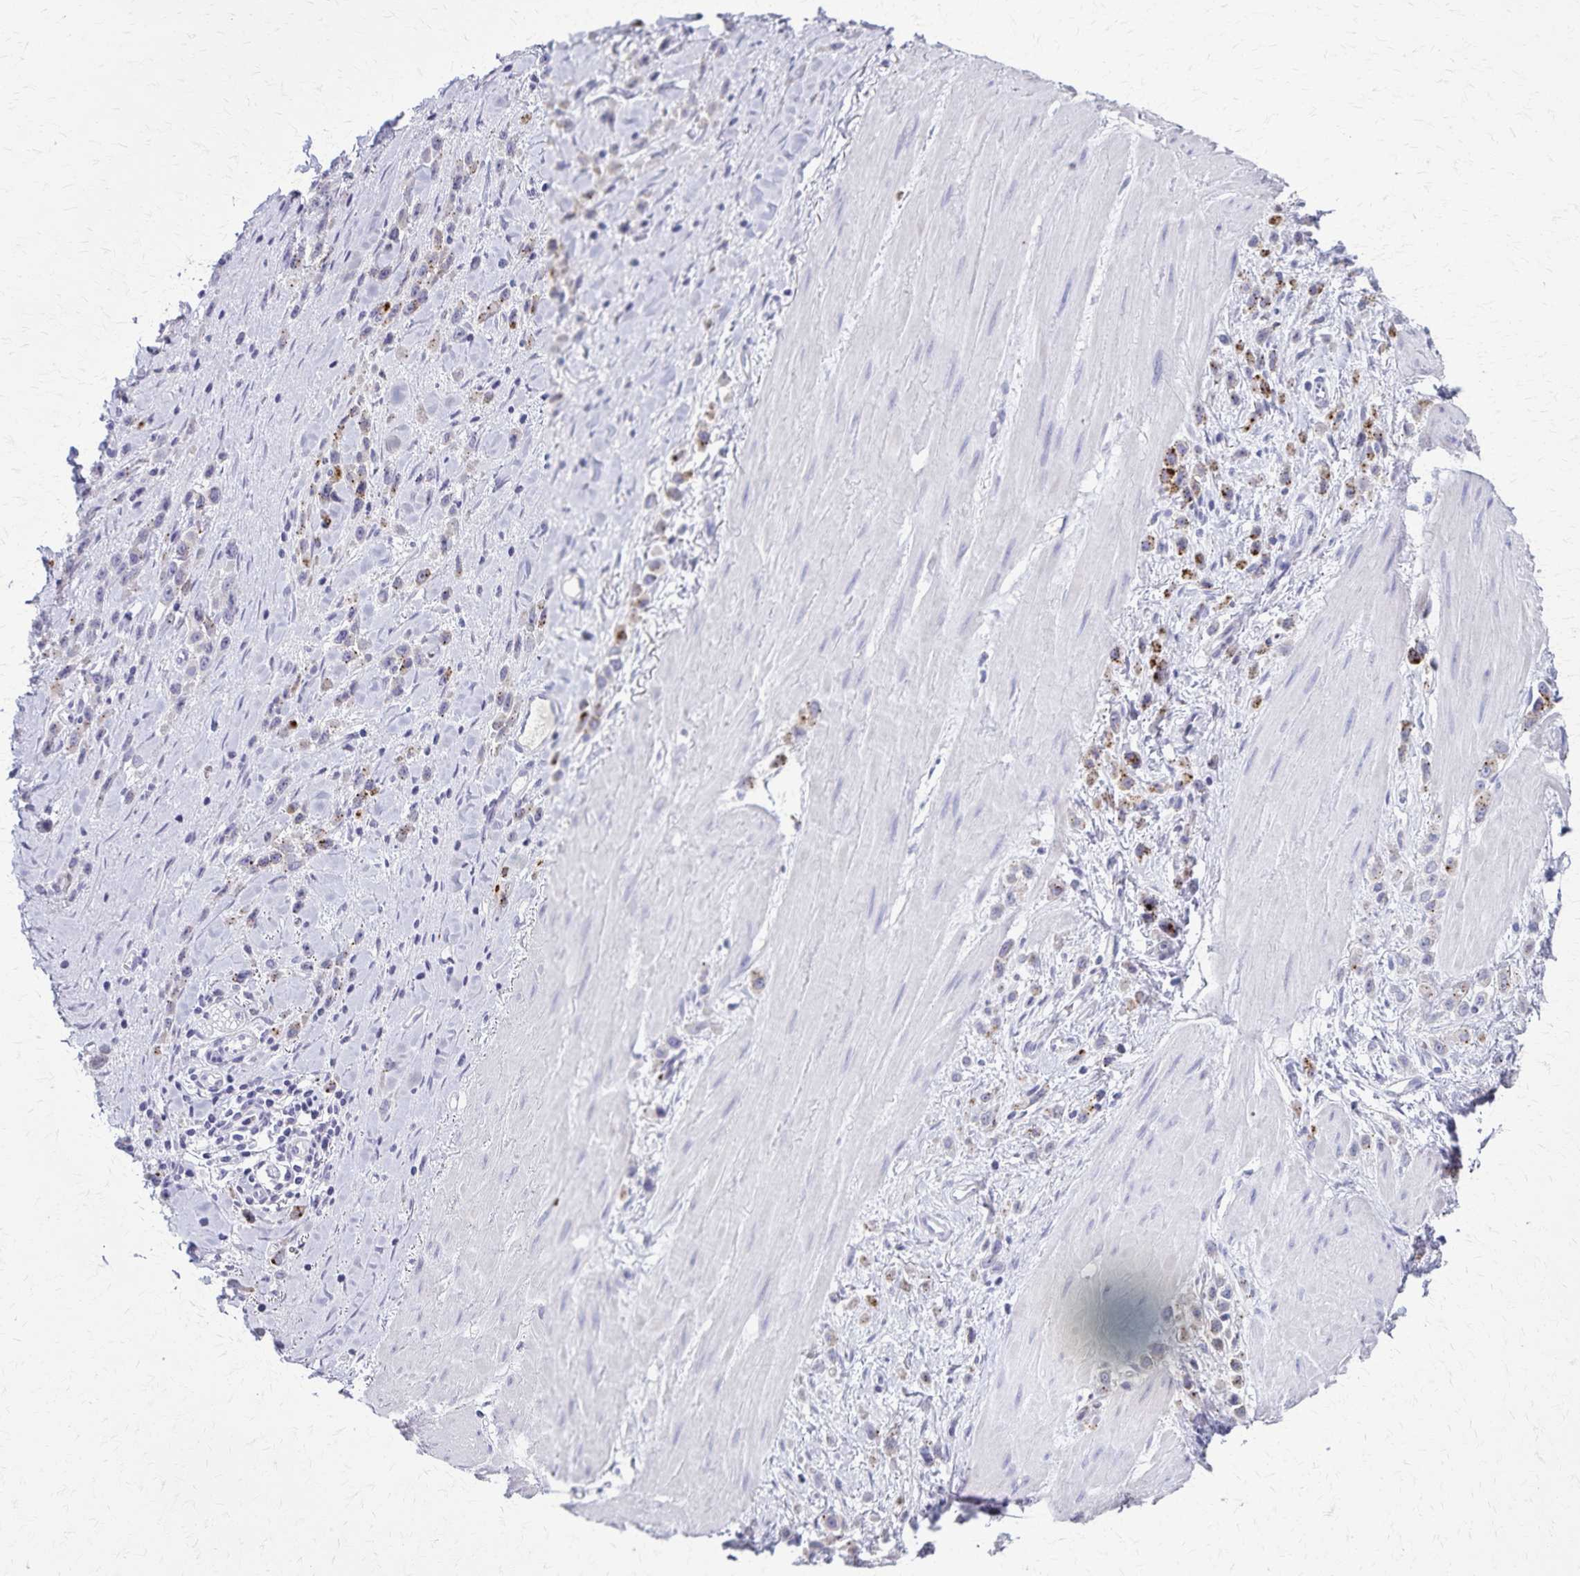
{"staining": {"intensity": "moderate", "quantity": "25%-75%", "location": "cytoplasmic/membranous"}, "tissue": "stomach cancer", "cell_type": "Tumor cells", "image_type": "cancer", "snomed": [{"axis": "morphology", "description": "Adenocarcinoma, NOS"}, {"axis": "topography", "description": "Stomach"}], "caption": "IHC staining of adenocarcinoma (stomach), which shows medium levels of moderate cytoplasmic/membranous positivity in approximately 25%-75% of tumor cells indicating moderate cytoplasmic/membranous protein positivity. The staining was performed using DAB (brown) for protein detection and nuclei were counterstained in hematoxylin (blue).", "gene": "TMEM60", "patient": {"sex": "male", "age": 47}}